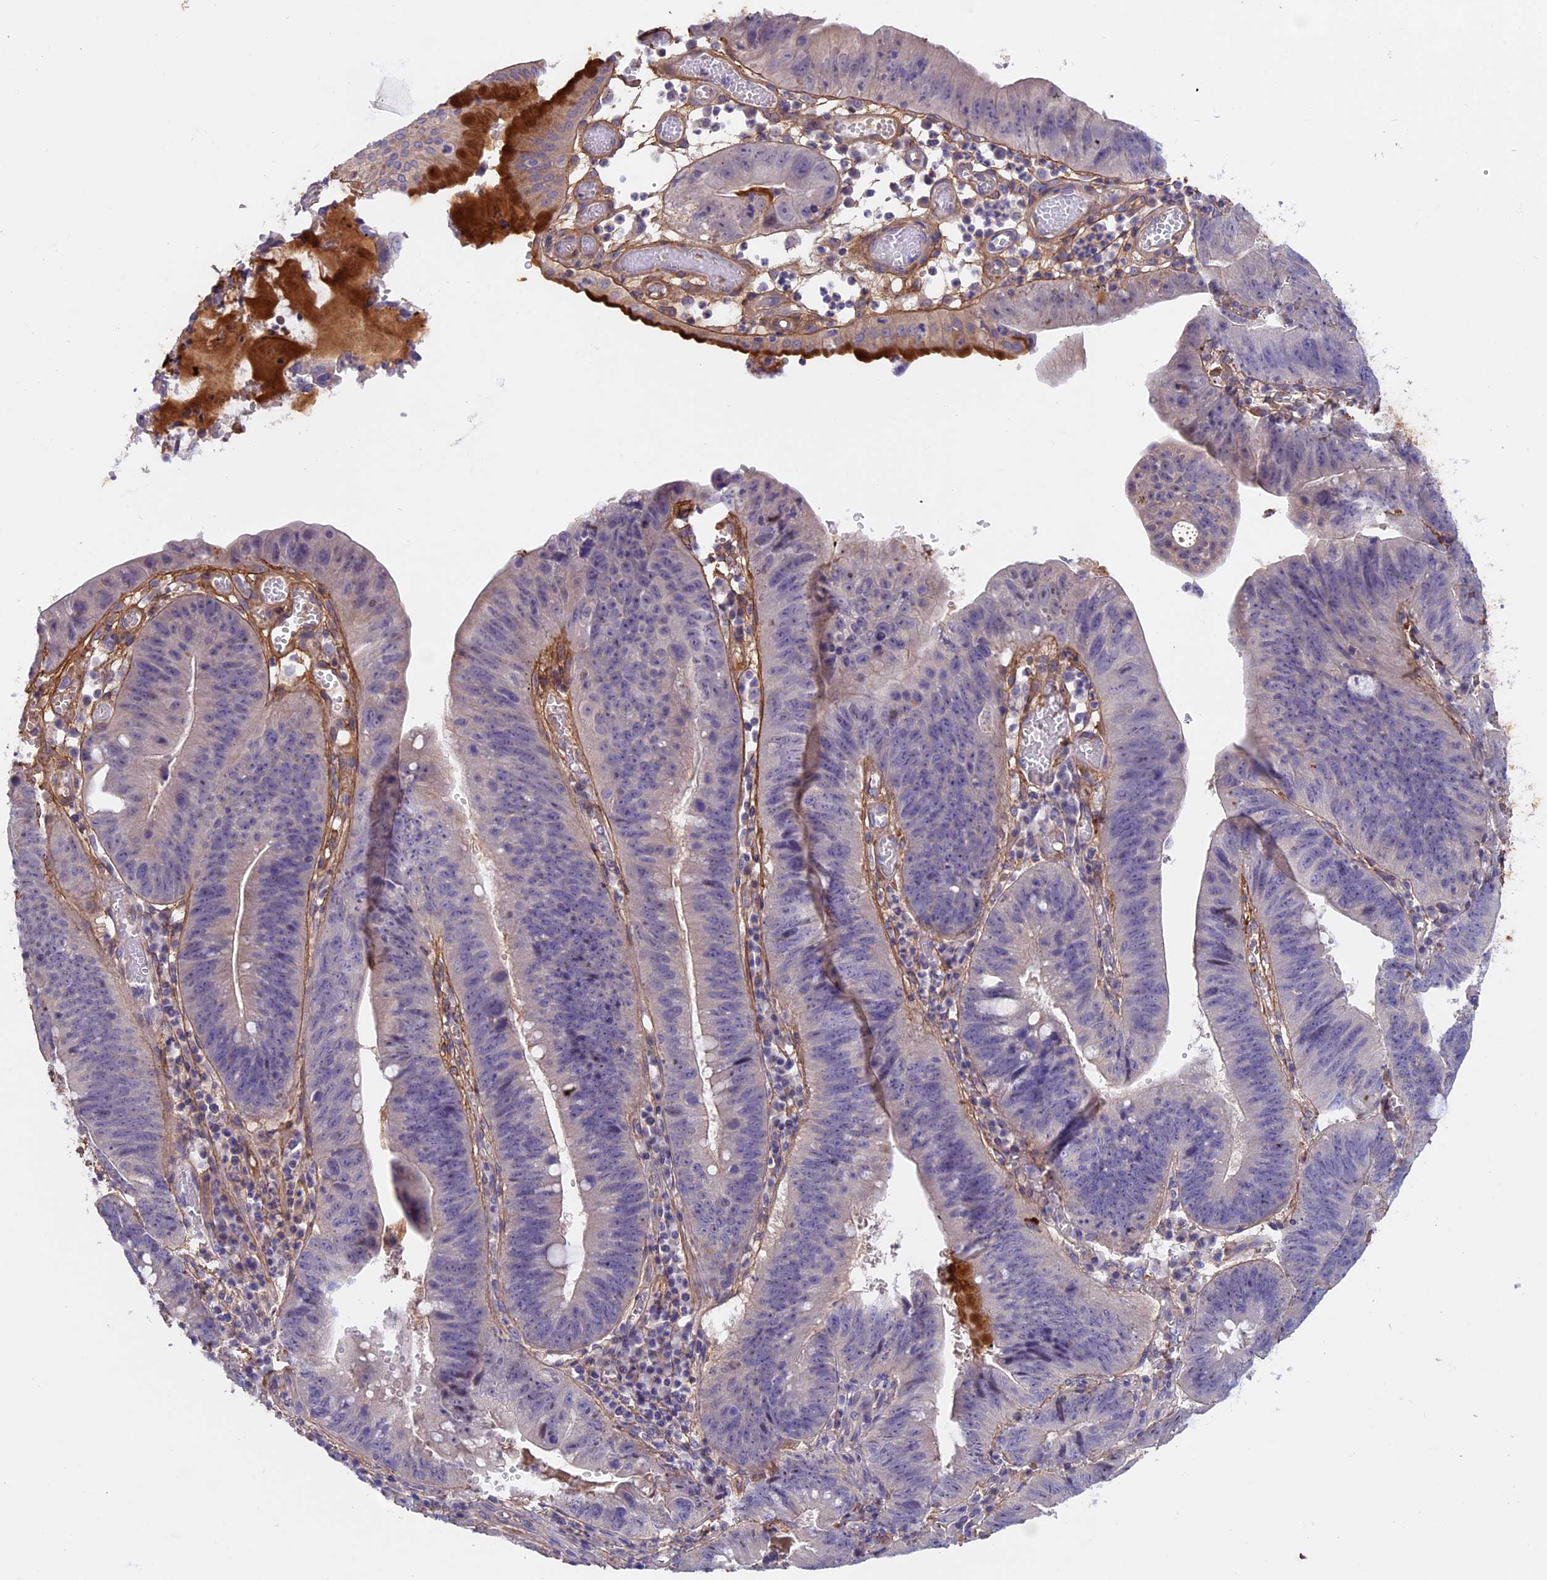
{"staining": {"intensity": "negative", "quantity": "none", "location": "none"}, "tissue": "stomach cancer", "cell_type": "Tumor cells", "image_type": "cancer", "snomed": [{"axis": "morphology", "description": "Adenocarcinoma, NOS"}, {"axis": "topography", "description": "Stomach"}], "caption": "A micrograph of stomach cancer (adenocarcinoma) stained for a protein reveals no brown staining in tumor cells.", "gene": "COL4A3", "patient": {"sex": "male", "age": 59}}